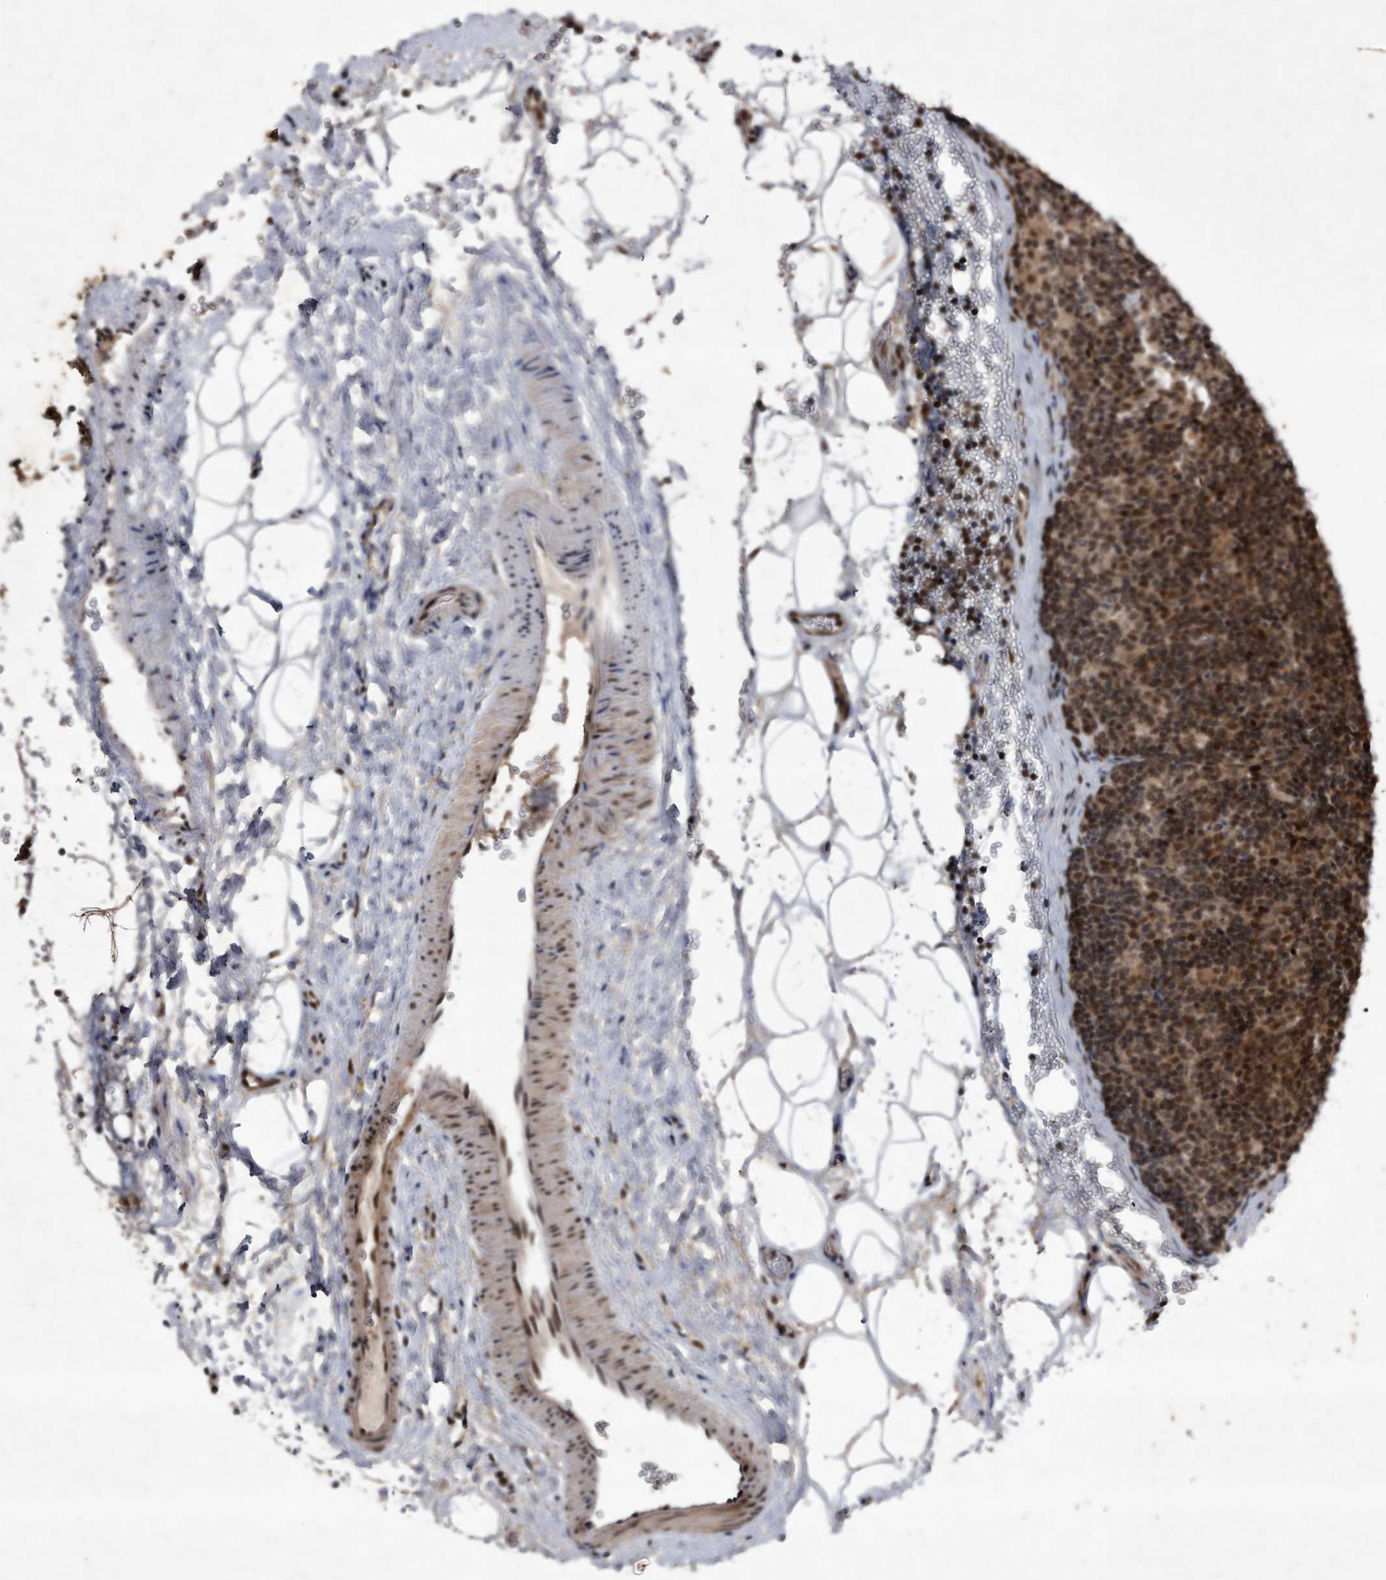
{"staining": {"intensity": "moderate", "quantity": ">75%", "location": "cytoplasmic/membranous,nuclear"}, "tissue": "lymph node", "cell_type": "Germinal center cells", "image_type": "normal", "snomed": [{"axis": "morphology", "description": "Normal tissue, NOS"}, {"axis": "topography", "description": "Lymph node"}], "caption": "This image shows IHC staining of normal human lymph node, with medium moderate cytoplasmic/membranous,nuclear positivity in about >75% of germinal center cells.", "gene": "RAD23B", "patient": {"sex": "female", "age": 22}}